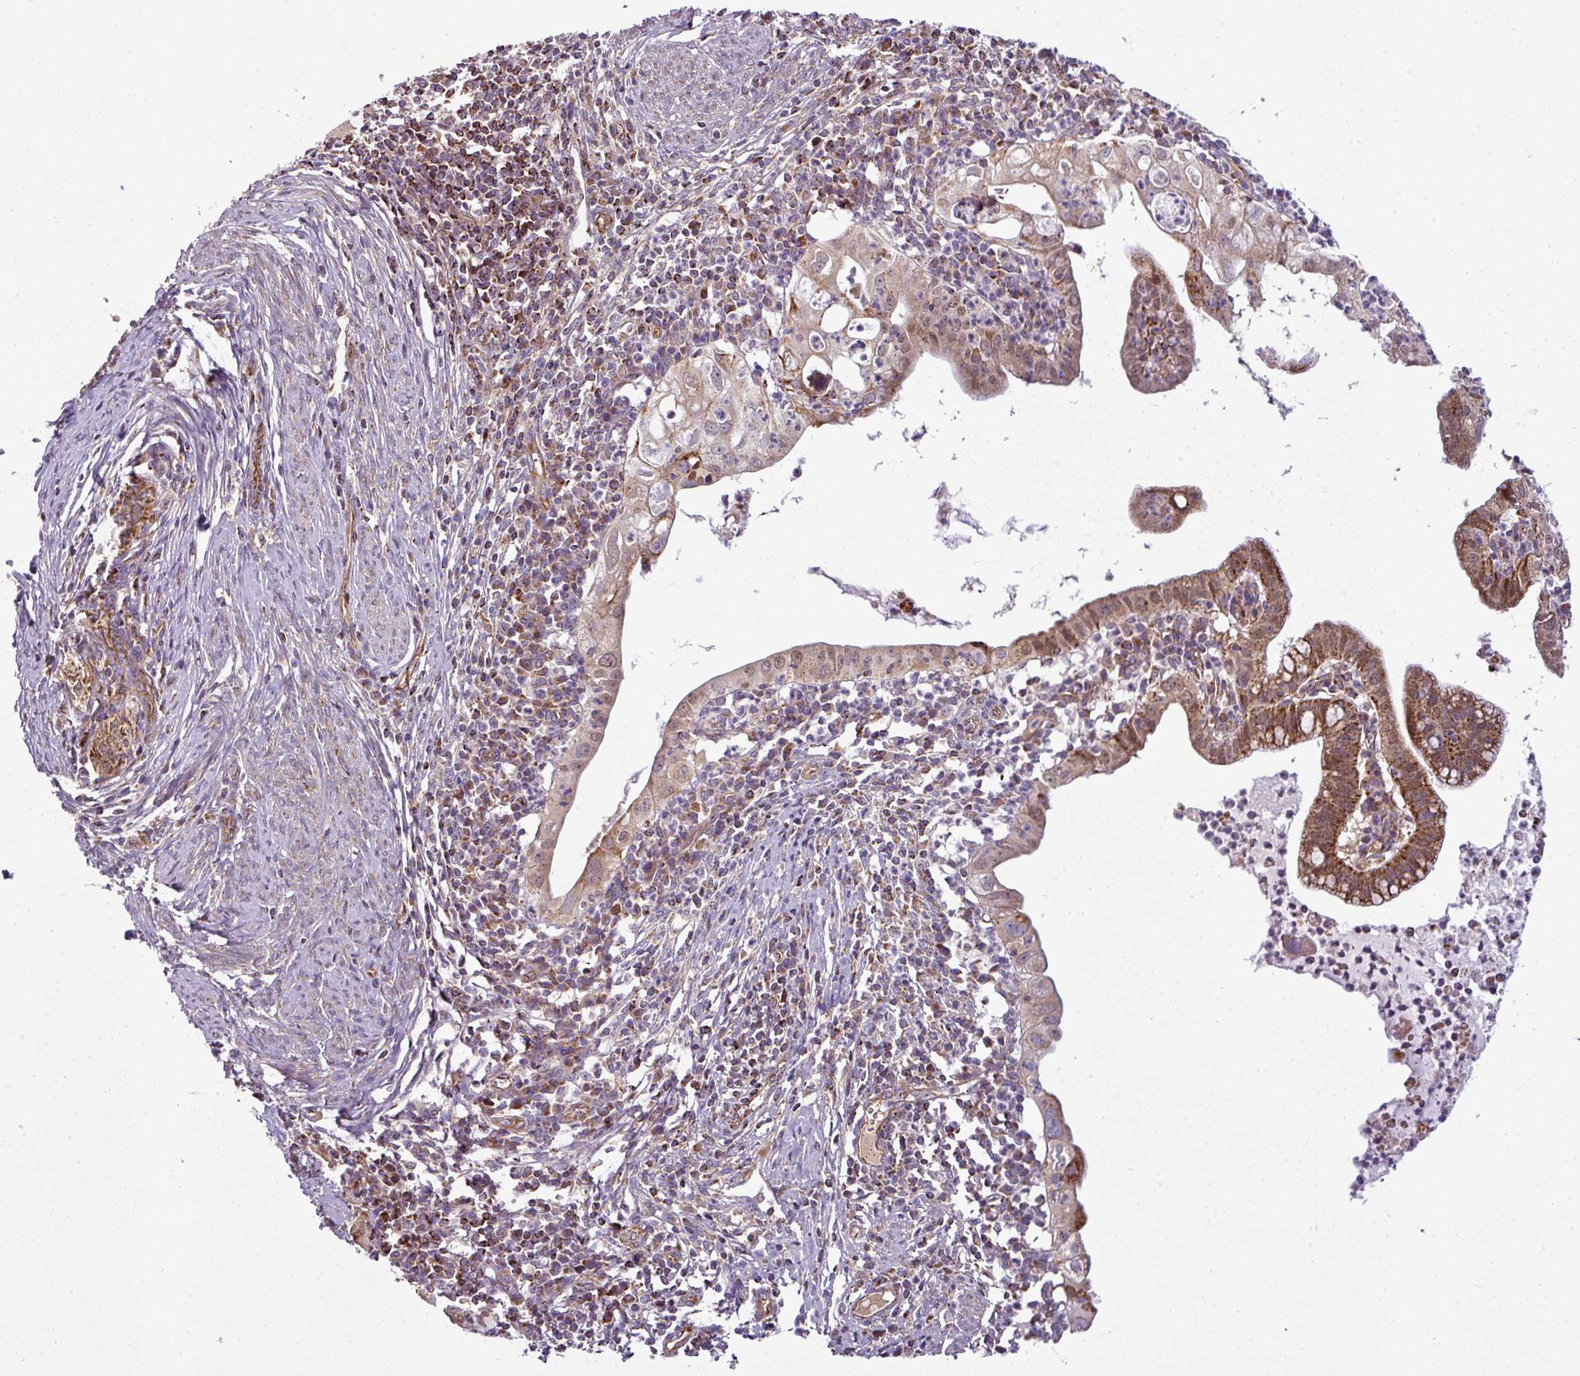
{"staining": {"intensity": "moderate", "quantity": ">75%", "location": "cytoplasmic/membranous"}, "tissue": "cervical cancer", "cell_type": "Tumor cells", "image_type": "cancer", "snomed": [{"axis": "morphology", "description": "Adenocarcinoma, NOS"}, {"axis": "topography", "description": "Cervix"}], "caption": "Approximately >75% of tumor cells in human cervical adenocarcinoma exhibit moderate cytoplasmic/membranous protein expression as visualized by brown immunohistochemical staining.", "gene": "PRELID3B", "patient": {"sex": "female", "age": 36}}